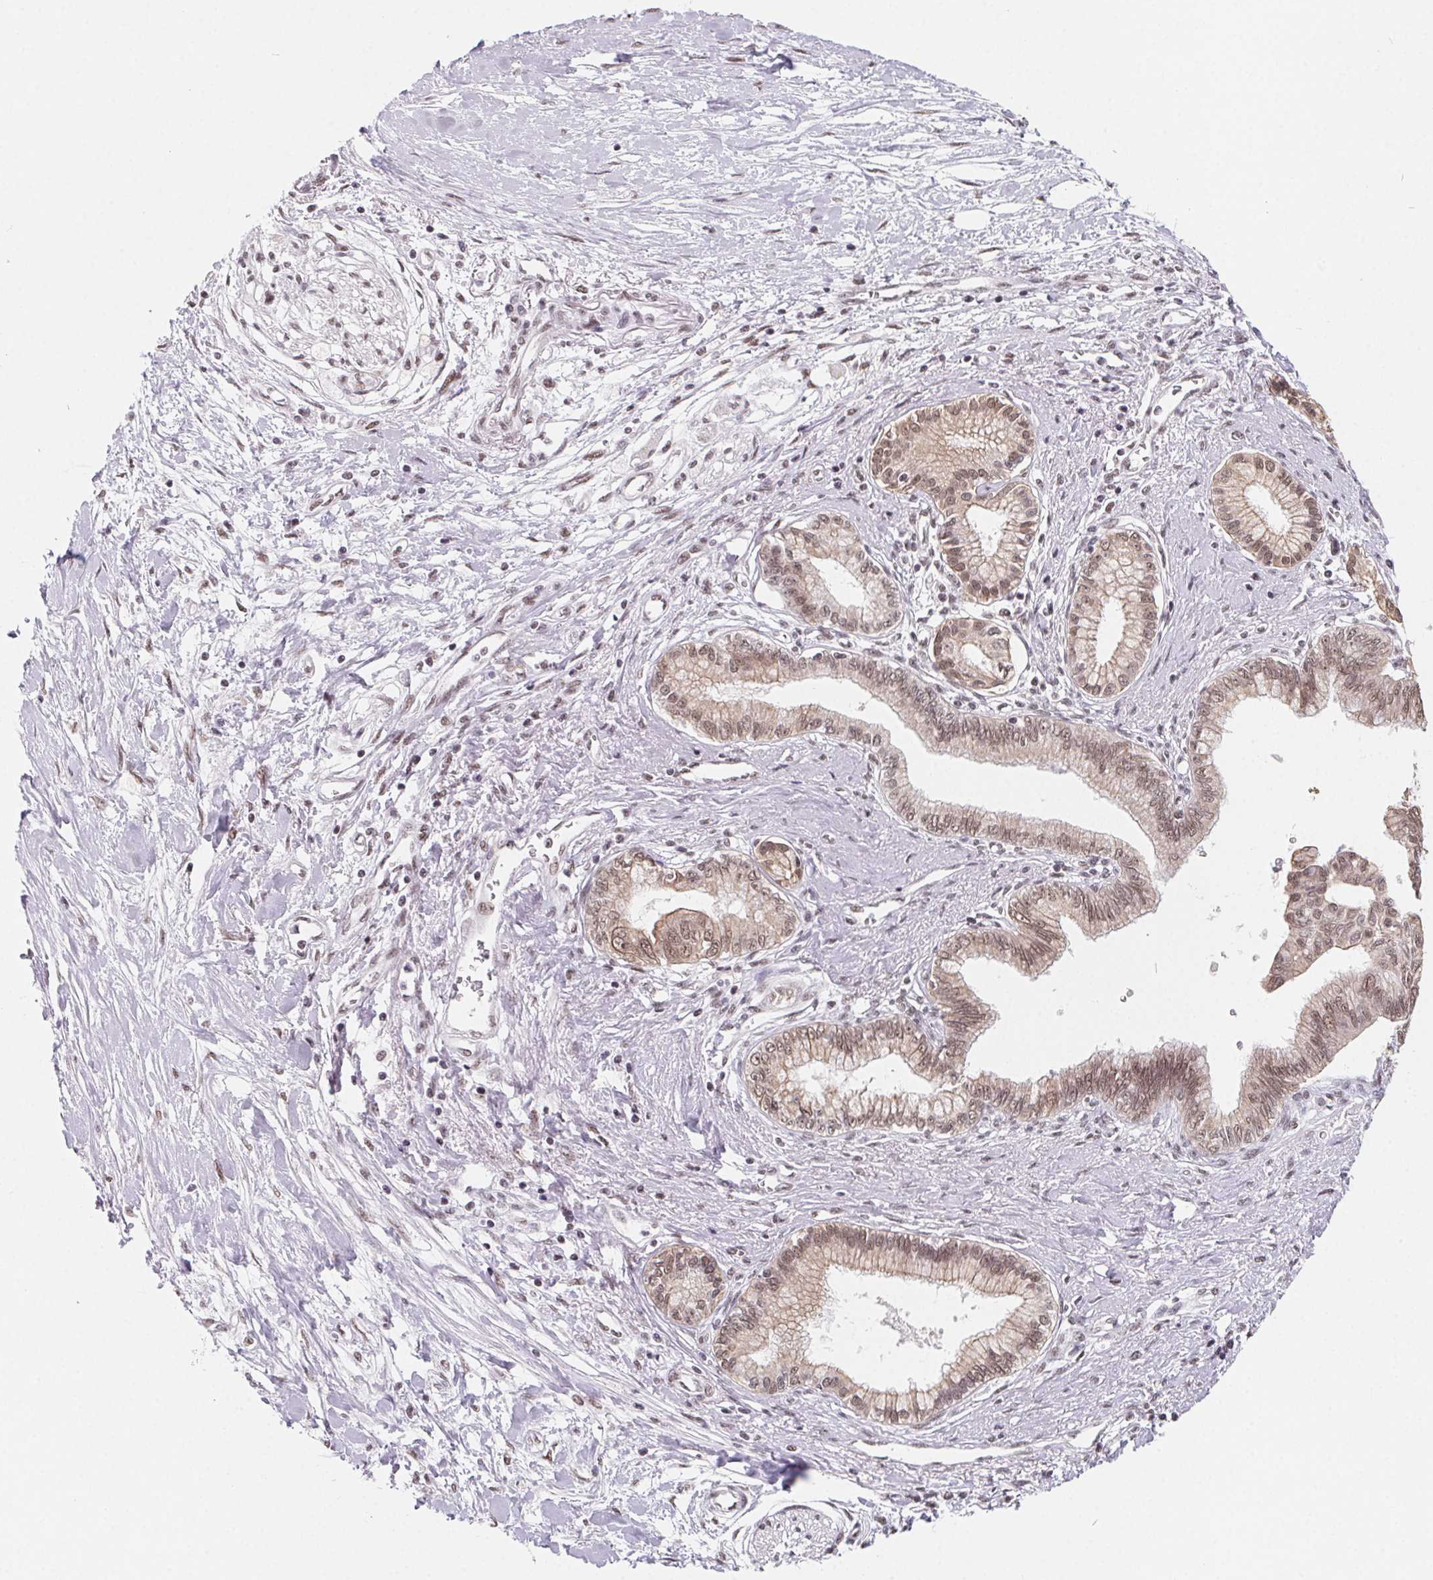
{"staining": {"intensity": "moderate", "quantity": ">75%", "location": "cytoplasmic/membranous,nuclear"}, "tissue": "pancreatic cancer", "cell_type": "Tumor cells", "image_type": "cancer", "snomed": [{"axis": "morphology", "description": "Adenocarcinoma, NOS"}, {"axis": "topography", "description": "Pancreas"}], "caption": "This is a histology image of immunohistochemistry staining of adenocarcinoma (pancreatic), which shows moderate positivity in the cytoplasmic/membranous and nuclear of tumor cells.", "gene": "TCERG1", "patient": {"sex": "female", "age": 77}}